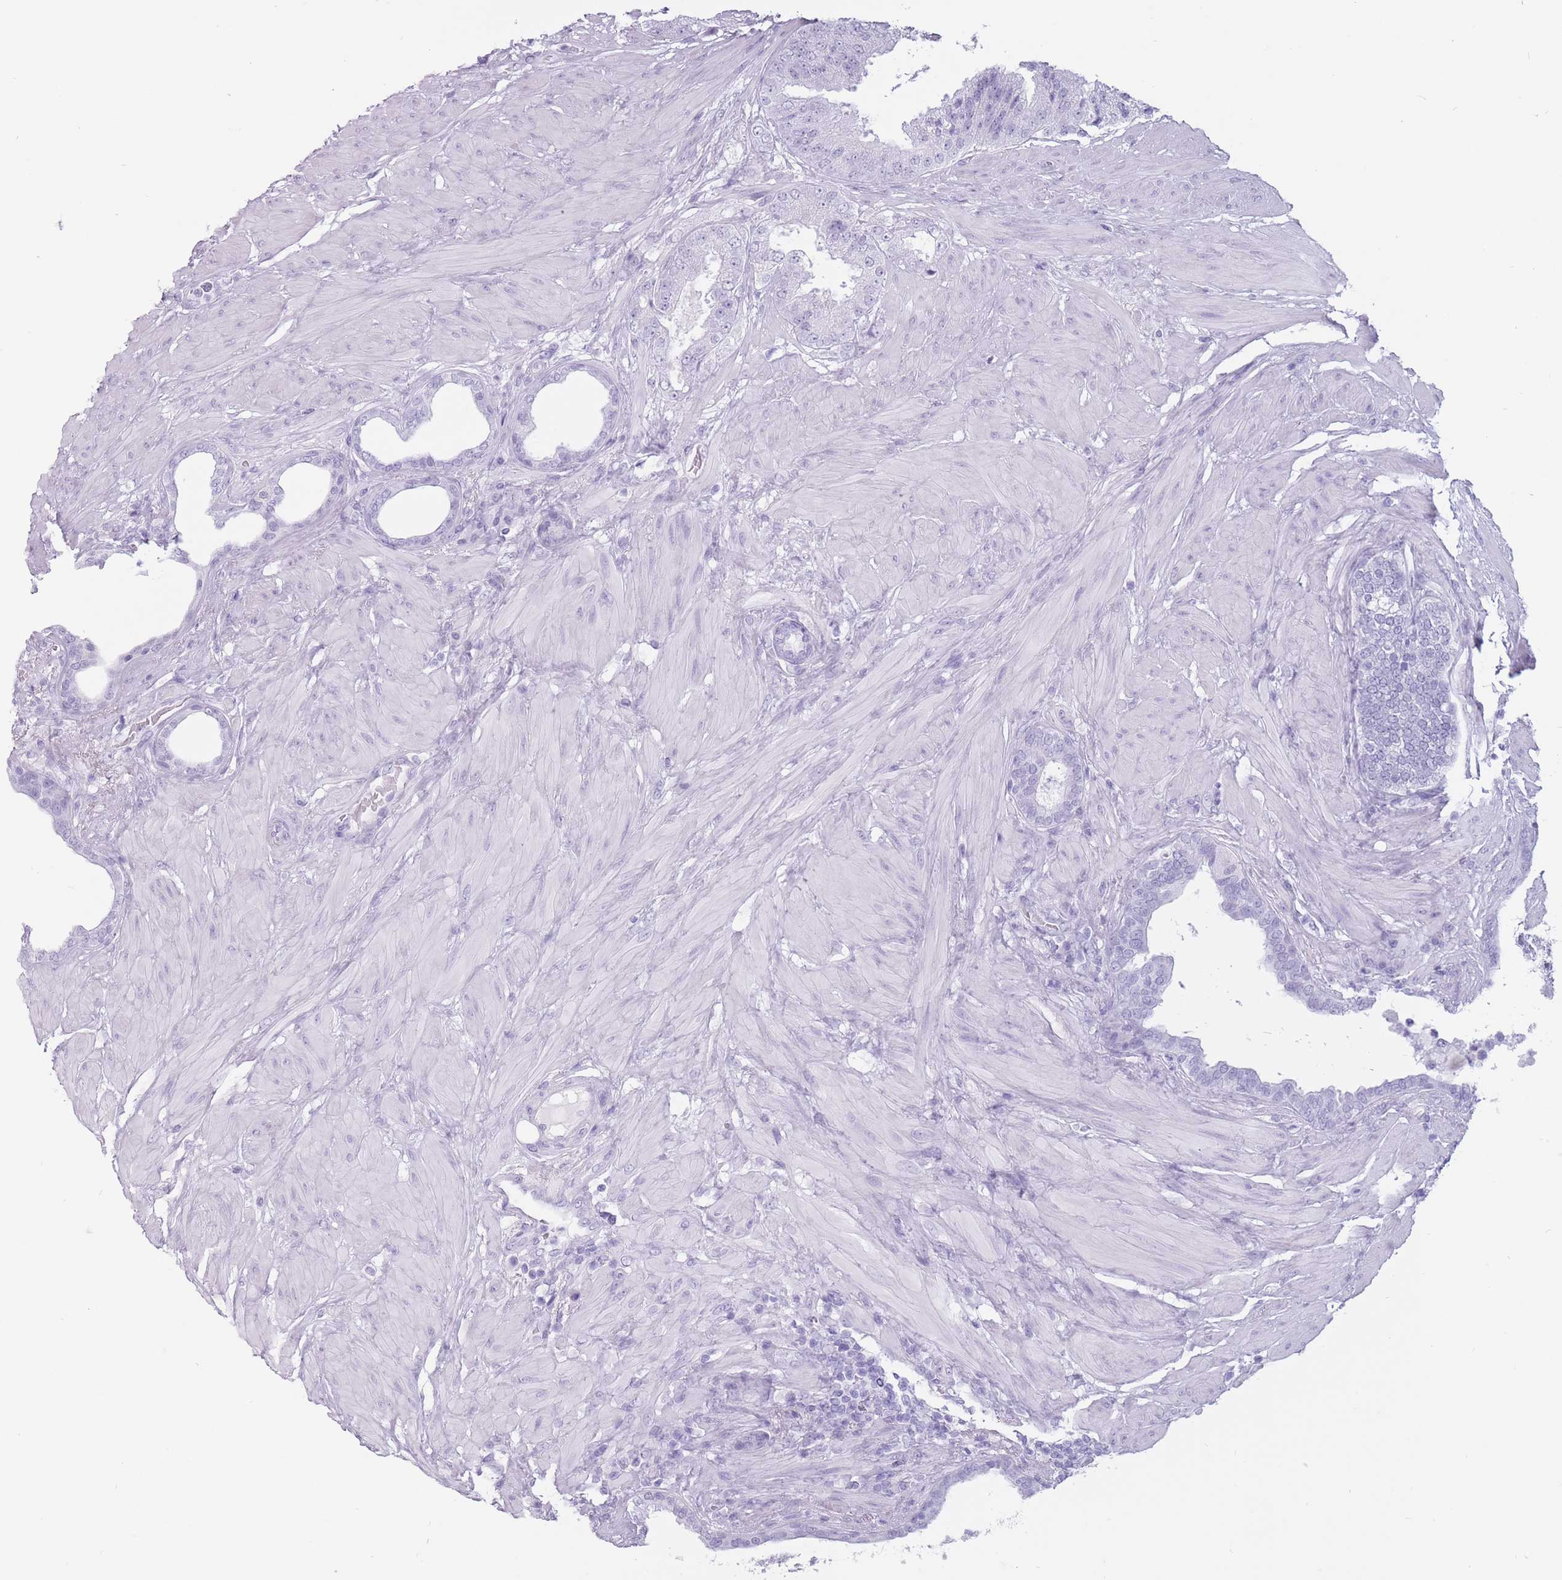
{"staining": {"intensity": "negative", "quantity": "none", "location": "none"}, "tissue": "prostate cancer", "cell_type": "Tumor cells", "image_type": "cancer", "snomed": [{"axis": "morphology", "description": "Adenocarcinoma, High grade"}, {"axis": "topography", "description": "Prostate"}], "caption": "Adenocarcinoma (high-grade) (prostate) stained for a protein using immunohistochemistry shows no expression tumor cells.", "gene": "PNMA3", "patient": {"sex": "male", "age": 68}}